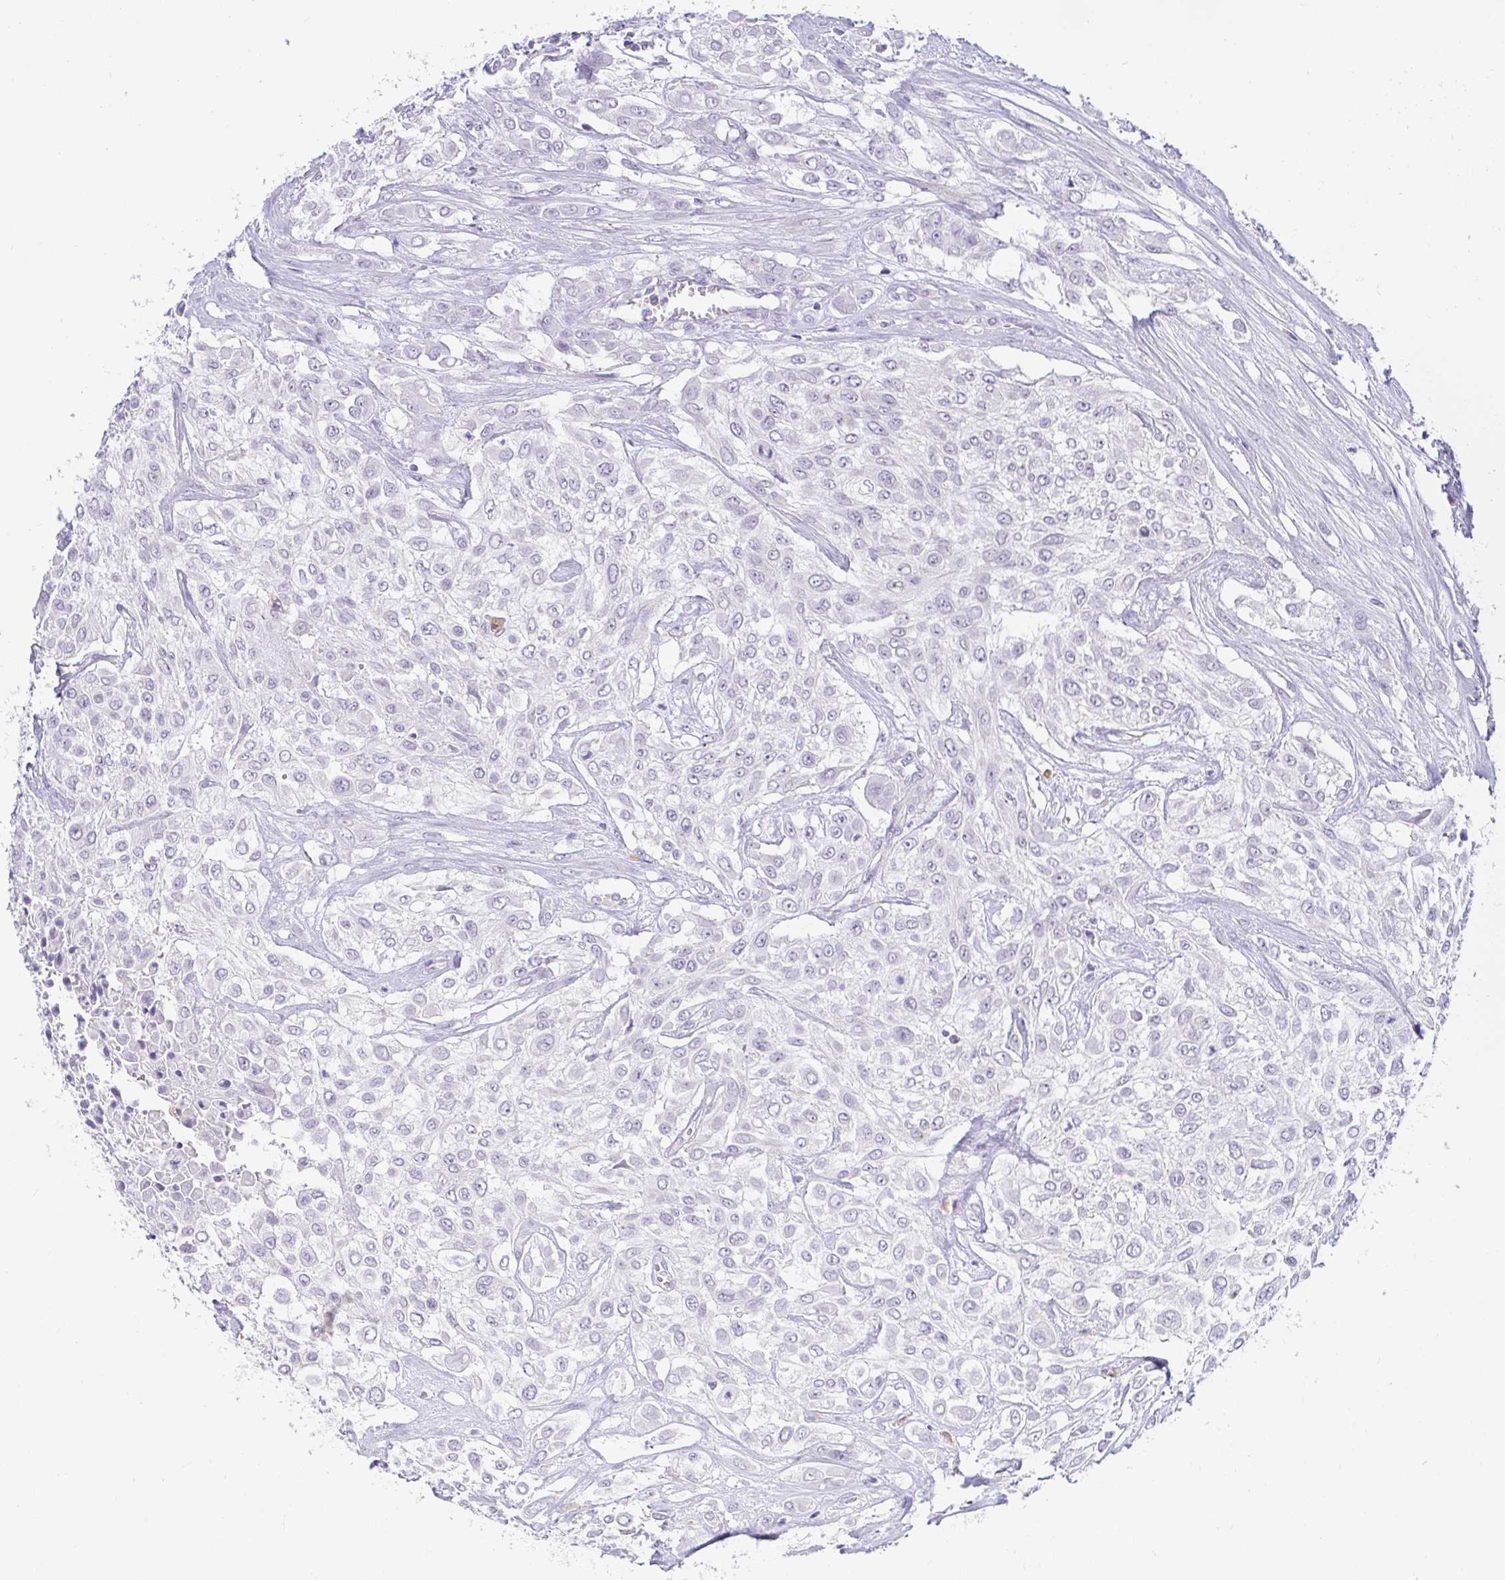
{"staining": {"intensity": "negative", "quantity": "none", "location": "none"}, "tissue": "urothelial cancer", "cell_type": "Tumor cells", "image_type": "cancer", "snomed": [{"axis": "morphology", "description": "Urothelial carcinoma, High grade"}, {"axis": "topography", "description": "Urinary bladder"}], "caption": "High magnification brightfield microscopy of urothelial cancer stained with DAB (brown) and counterstained with hematoxylin (blue): tumor cells show no significant positivity.", "gene": "OR51D1", "patient": {"sex": "male", "age": 57}}